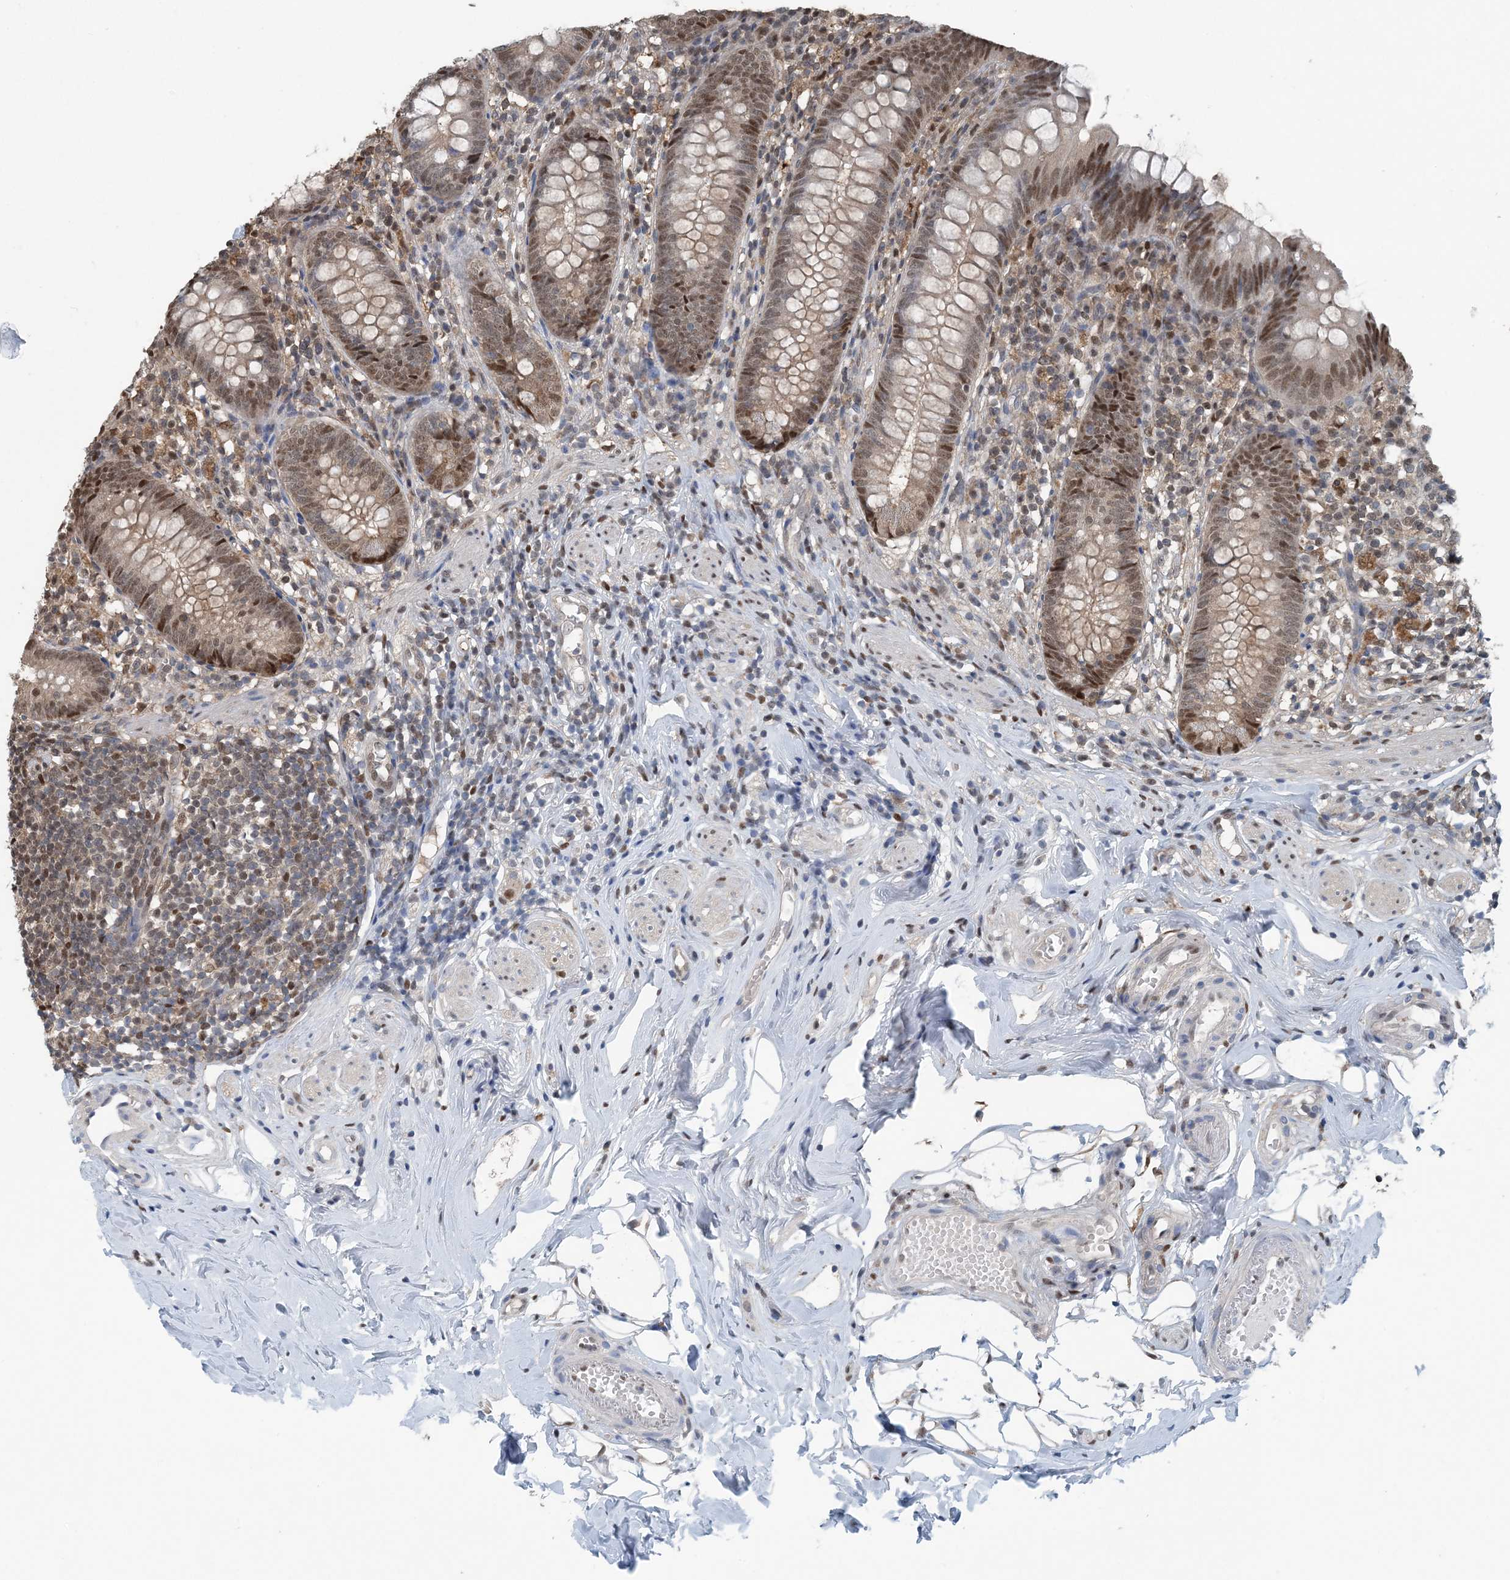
{"staining": {"intensity": "strong", "quantity": ">75%", "location": "nuclear"}, "tissue": "appendix", "cell_type": "Glandular cells", "image_type": "normal", "snomed": [{"axis": "morphology", "description": "Normal tissue, NOS"}, {"axis": "topography", "description": "Appendix"}], "caption": "Strong nuclear staining for a protein is appreciated in about >75% of glandular cells of unremarkable appendix using IHC.", "gene": "HIKESHI", "patient": {"sex": "female", "age": 62}}